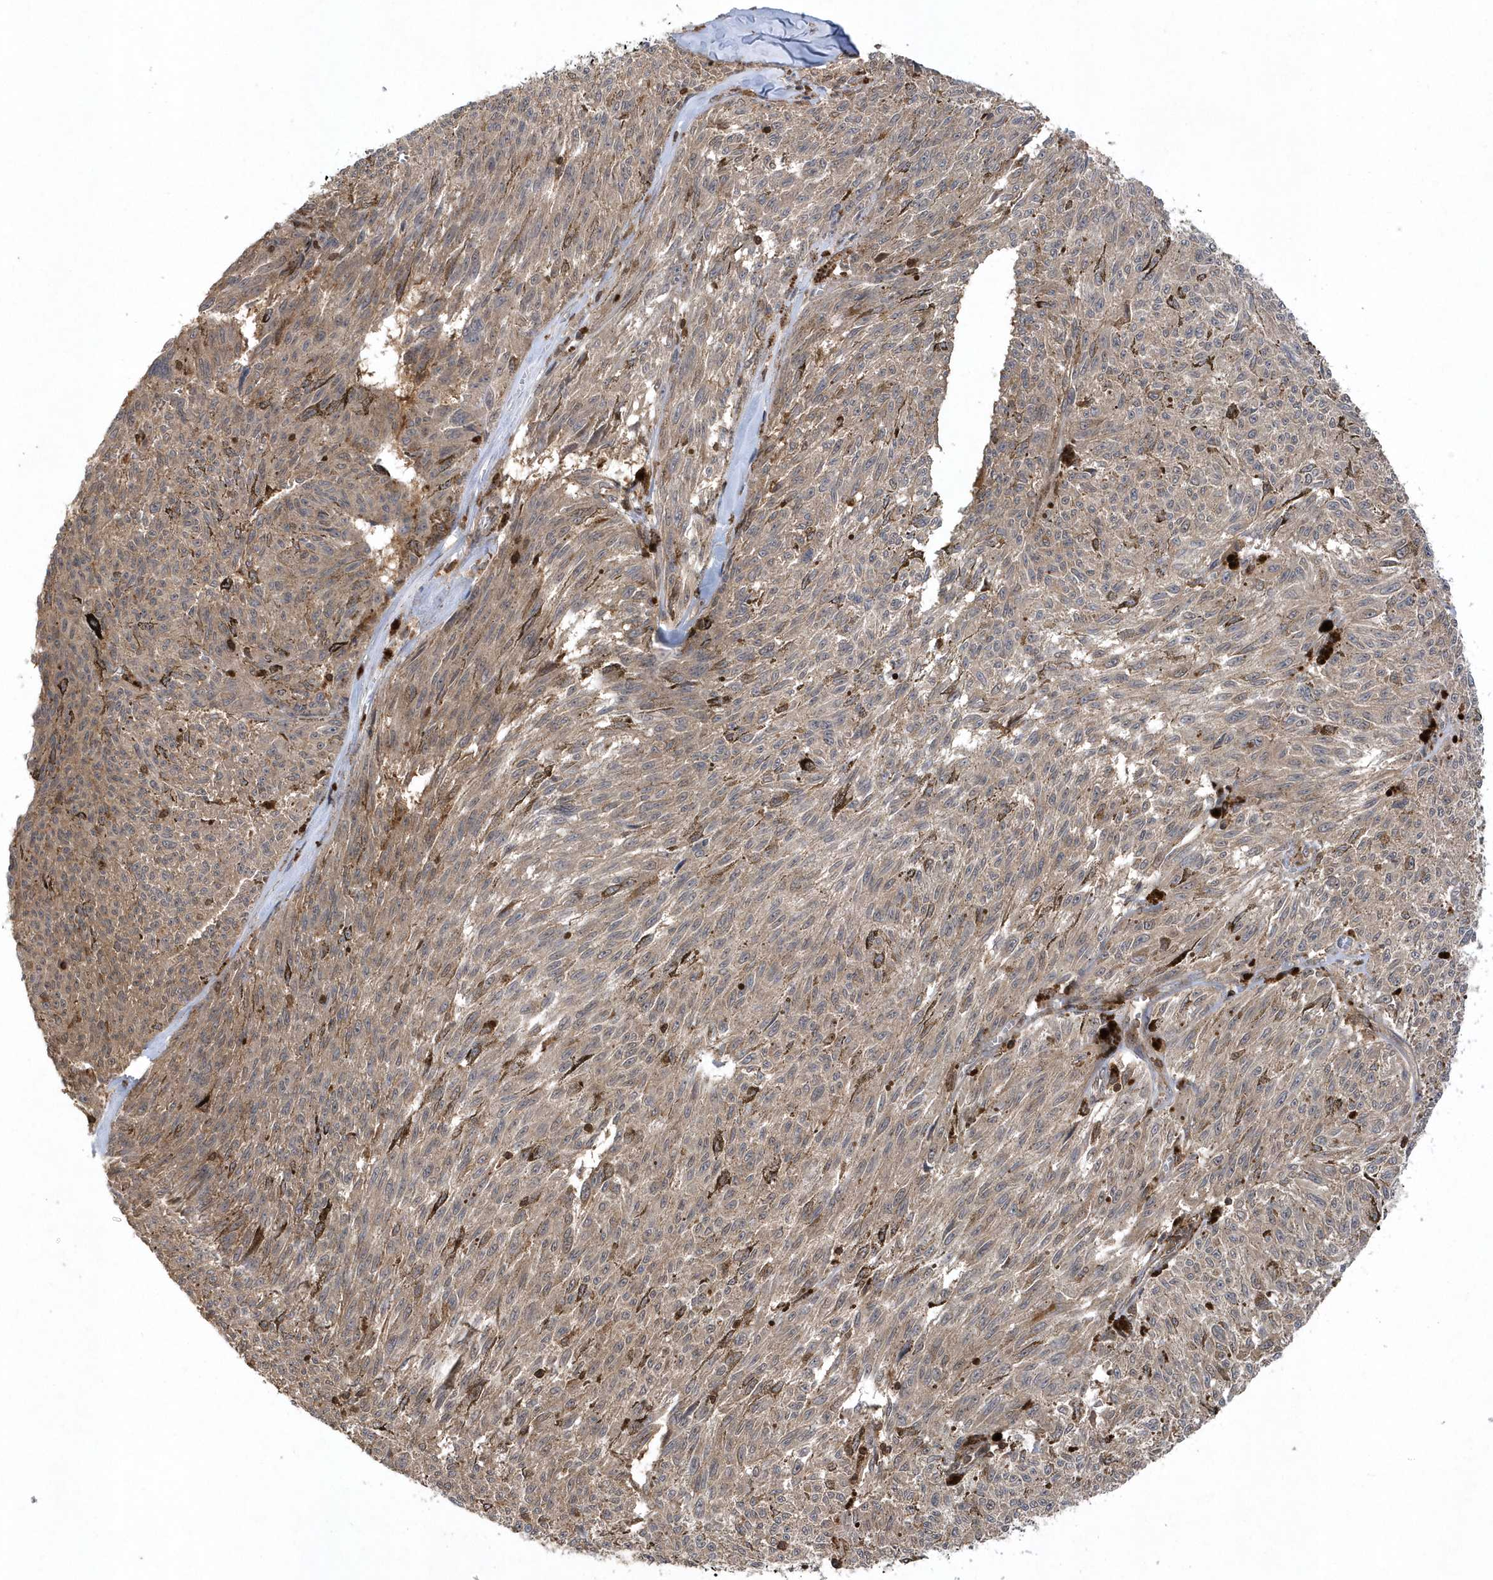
{"staining": {"intensity": "weak", "quantity": ">75%", "location": "cytoplasmic/membranous"}, "tissue": "melanoma", "cell_type": "Tumor cells", "image_type": "cancer", "snomed": [{"axis": "morphology", "description": "Malignant melanoma, NOS"}, {"axis": "topography", "description": "Skin"}], "caption": "Immunohistochemical staining of human malignant melanoma demonstrates low levels of weak cytoplasmic/membranous staining in about >75% of tumor cells.", "gene": "ACYP1", "patient": {"sex": "female", "age": 72}}